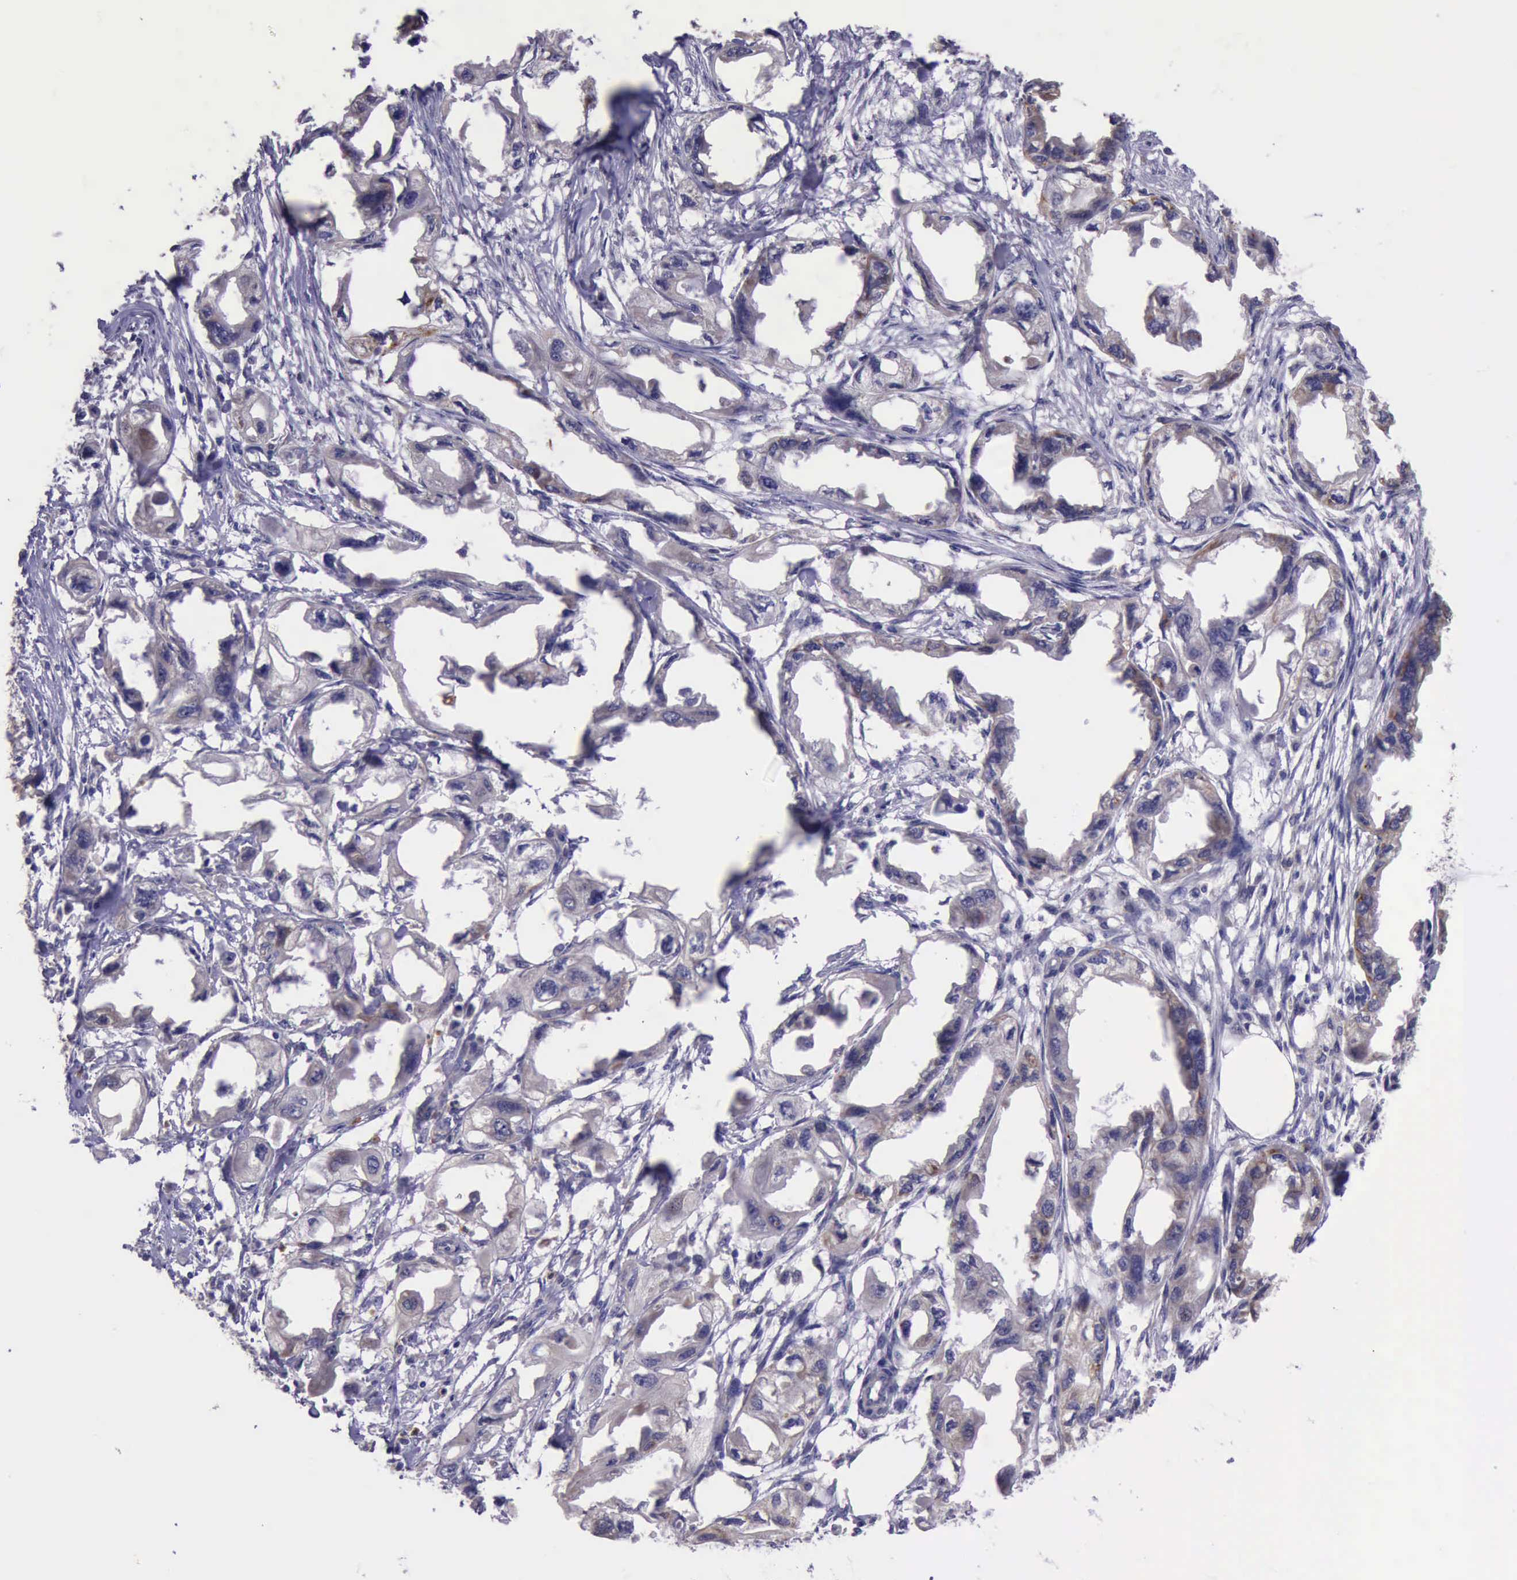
{"staining": {"intensity": "weak", "quantity": "25%-75%", "location": "cytoplasmic/membranous"}, "tissue": "endometrial cancer", "cell_type": "Tumor cells", "image_type": "cancer", "snomed": [{"axis": "morphology", "description": "Adenocarcinoma, NOS"}, {"axis": "topography", "description": "Endometrium"}], "caption": "Immunohistochemical staining of endometrial cancer reveals low levels of weak cytoplasmic/membranous protein expression in approximately 25%-75% of tumor cells. (IHC, brightfield microscopy, high magnification).", "gene": "PLEK2", "patient": {"sex": "female", "age": 67}}